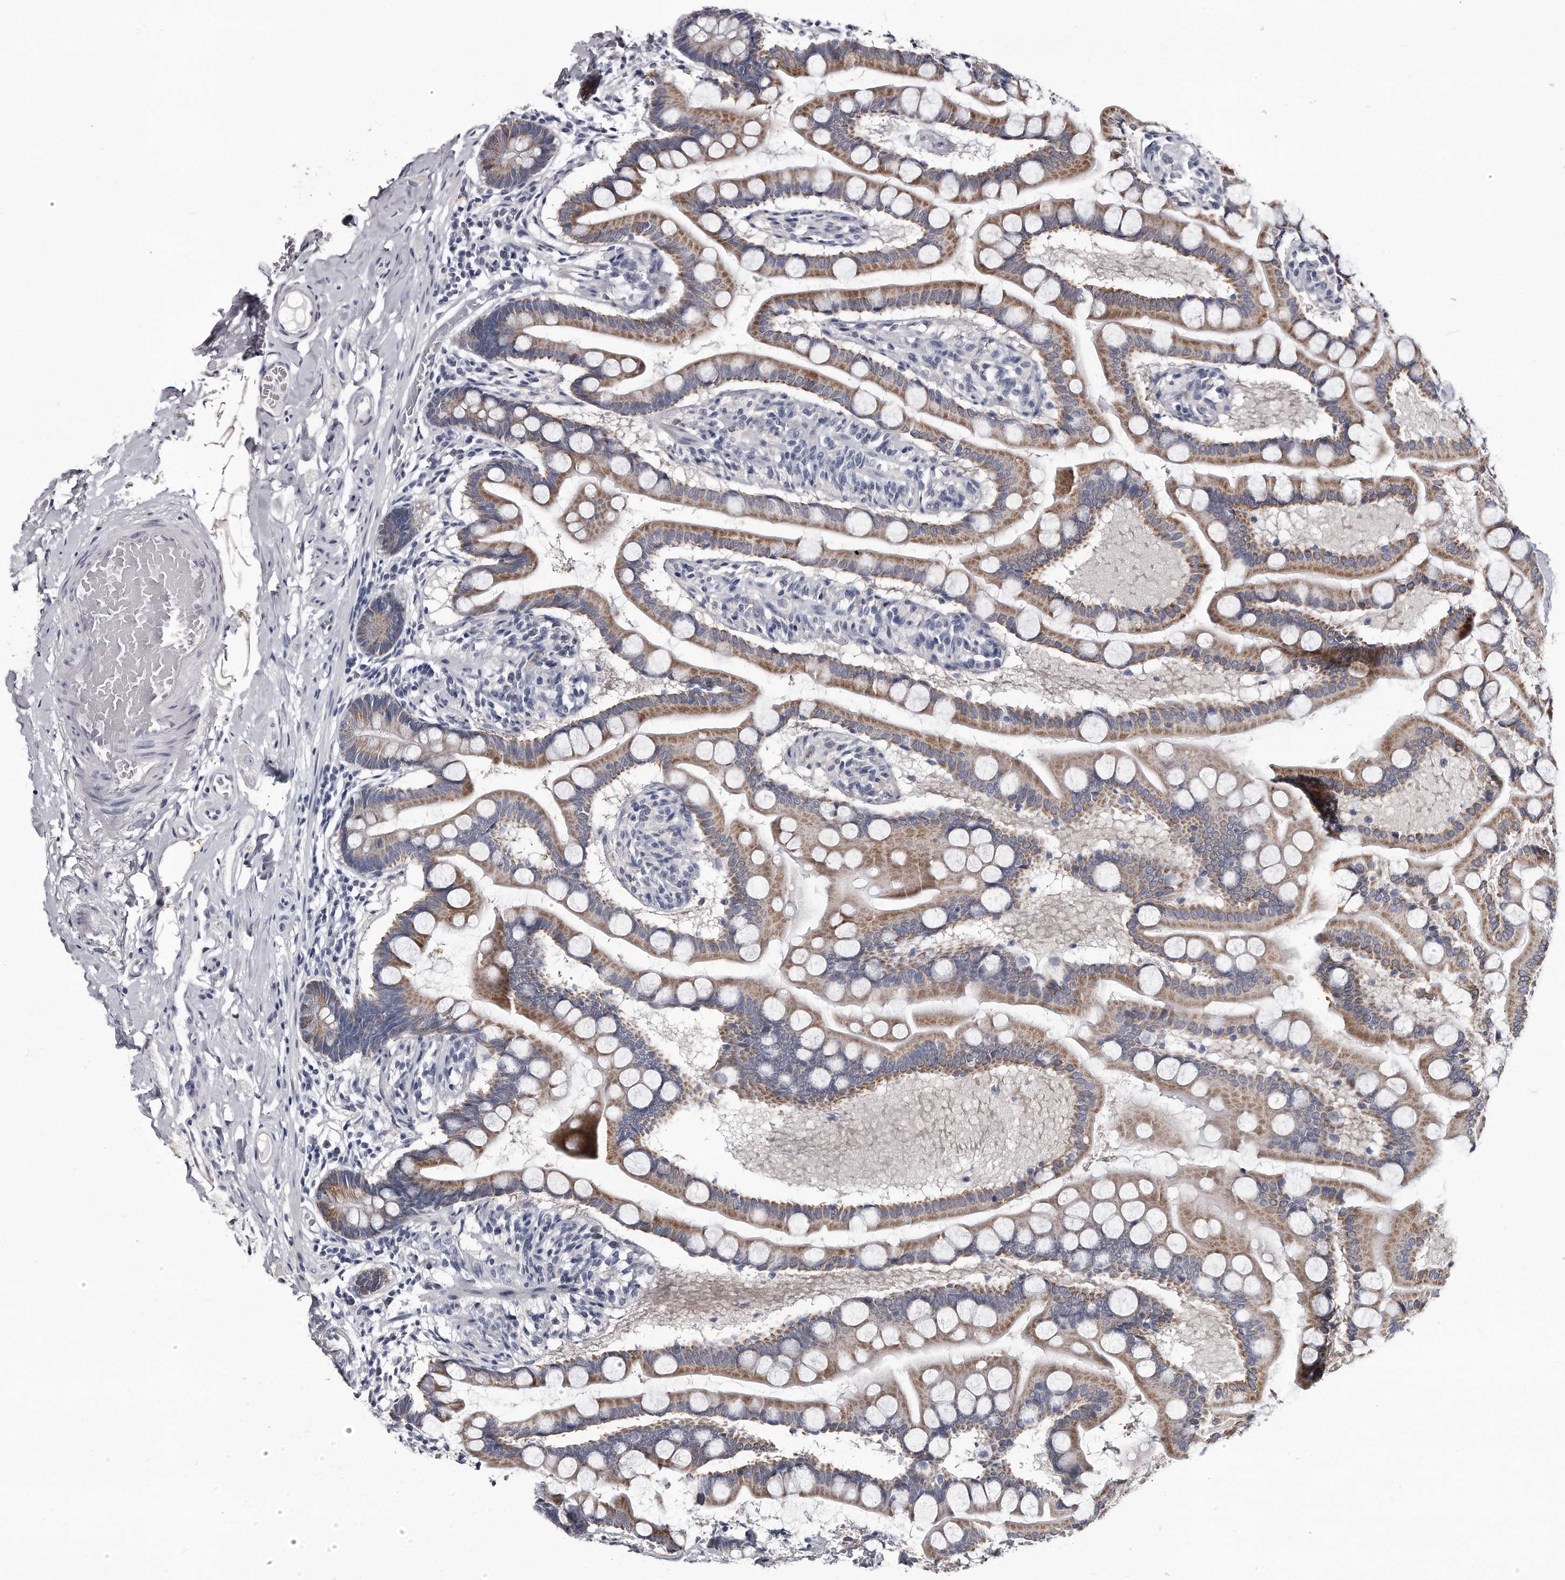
{"staining": {"intensity": "moderate", "quantity": ">75%", "location": "cytoplasmic/membranous"}, "tissue": "small intestine", "cell_type": "Glandular cells", "image_type": "normal", "snomed": [{"axis": "morphology", "description": "Normal tissue, NOS"}, {"axis": "topography", "description": "Small intestine"}], "caption": "Immunohistochemical staining of normal human small intestine exhibits >75% levels of moderate cytoplasmic/membranous protein expression in about >75% of glandular cells. (DAB IHC, brown staining for protein, blue staining for nuclei).", "gene": "GAPVD1", "patient": {"sex": "male", "age": 41}}